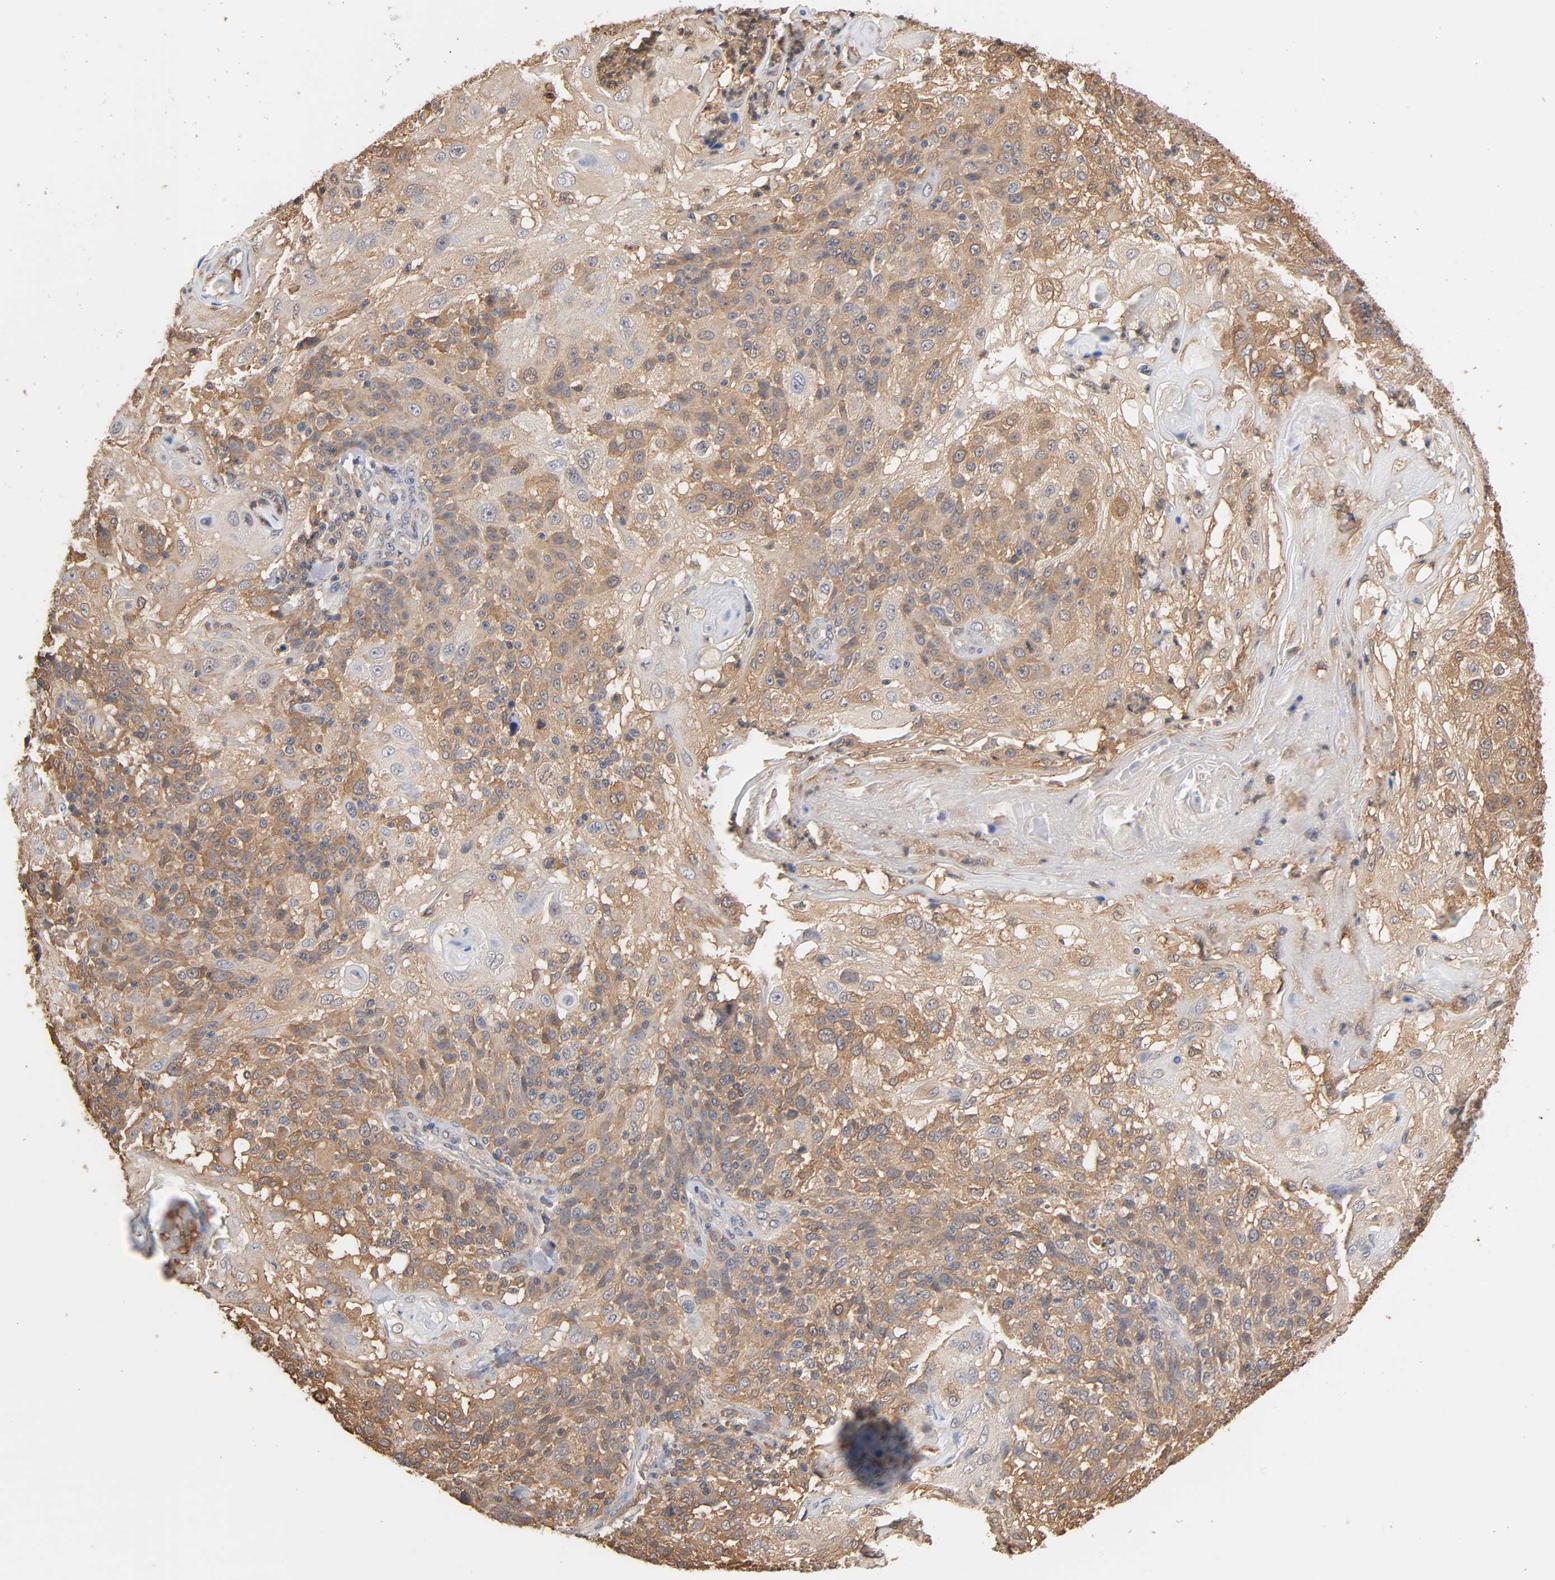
{"staining": {"intensity": "moderate", "quantity": ">75%", "location": "cytoplasmic/membranous"}, "tissue": "skin cancer", "cell_type": "Tumor cells", "image_type": "cancer", "snomed": [{"axis": "morphology", "description": "Normal tissue, NOS"}, {"axis": "morphology", "description": "Squamous cell carcinoma, NOS"}, {"axis": "topography", "description": "Skin"}], "caption": "Immunohistochemical staining of squamous cell carcinoma (skin) shows medium levels of moderate cytoplasmic/membranous staining in approximately >75% of tumor cells. The staining is performed using DAB (3,3'-diaminobenzidine) brown chromogen to label protein expression. The nuclei are counter-stained blue using hematoxylin.", "gene": "ALDOA", "patient": {"sex": "female", "age": 83}}